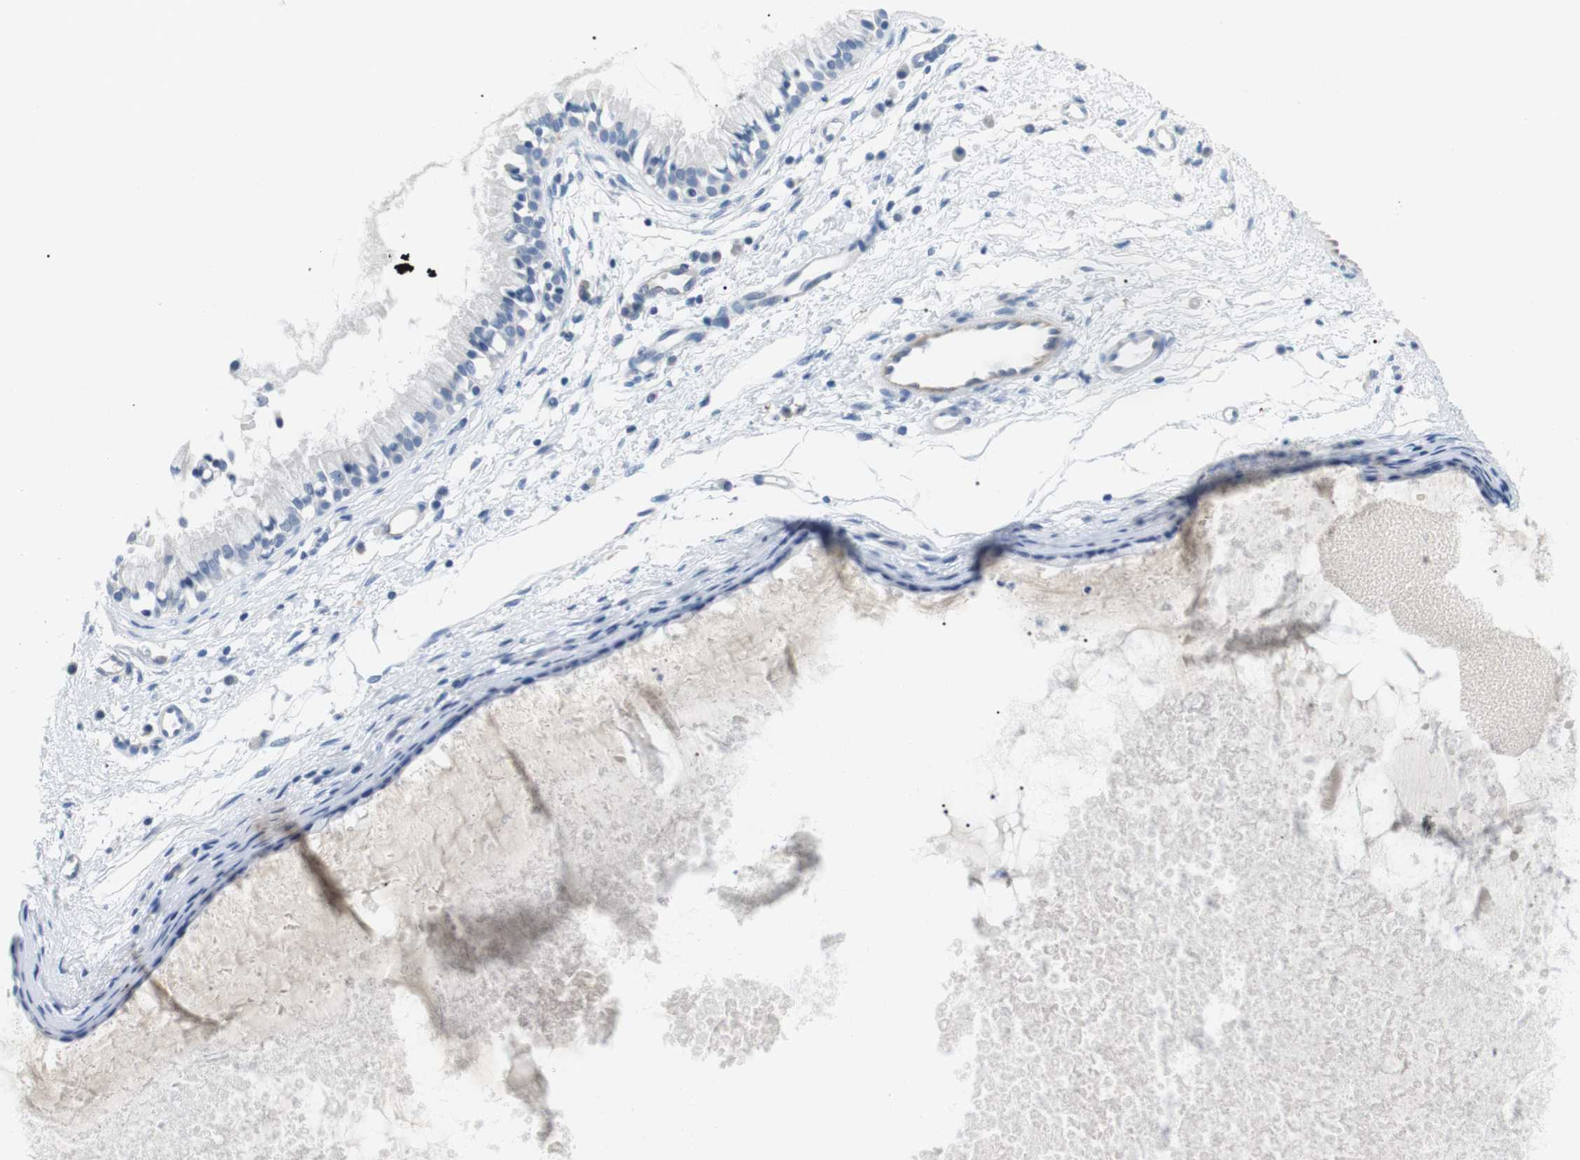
{"staining": {"intensity": "negative", "quantity": "none", "location": "none"}, "tissue": "nasopharynx", "cell_type": "Respiratory epithelial cells", "image_type": "normal", "snomed": [{"axis": "morphology", "description": "Normal tissue, NOS"}, {"axis": "topography", "description": "Nasopharynx"}], "caption": "Respiratory epithelial cells show no significant protein expression in normal nasopharynx. Brightfield microscopy of immunohistochemistry (IHC) stained with DAB (3,3'-diaminobenzidine) (brown) and hematoxylin (blue), captured at high magnification.", "gene": "FCGRT", "patient": {"sex": "male", "age": 21}}